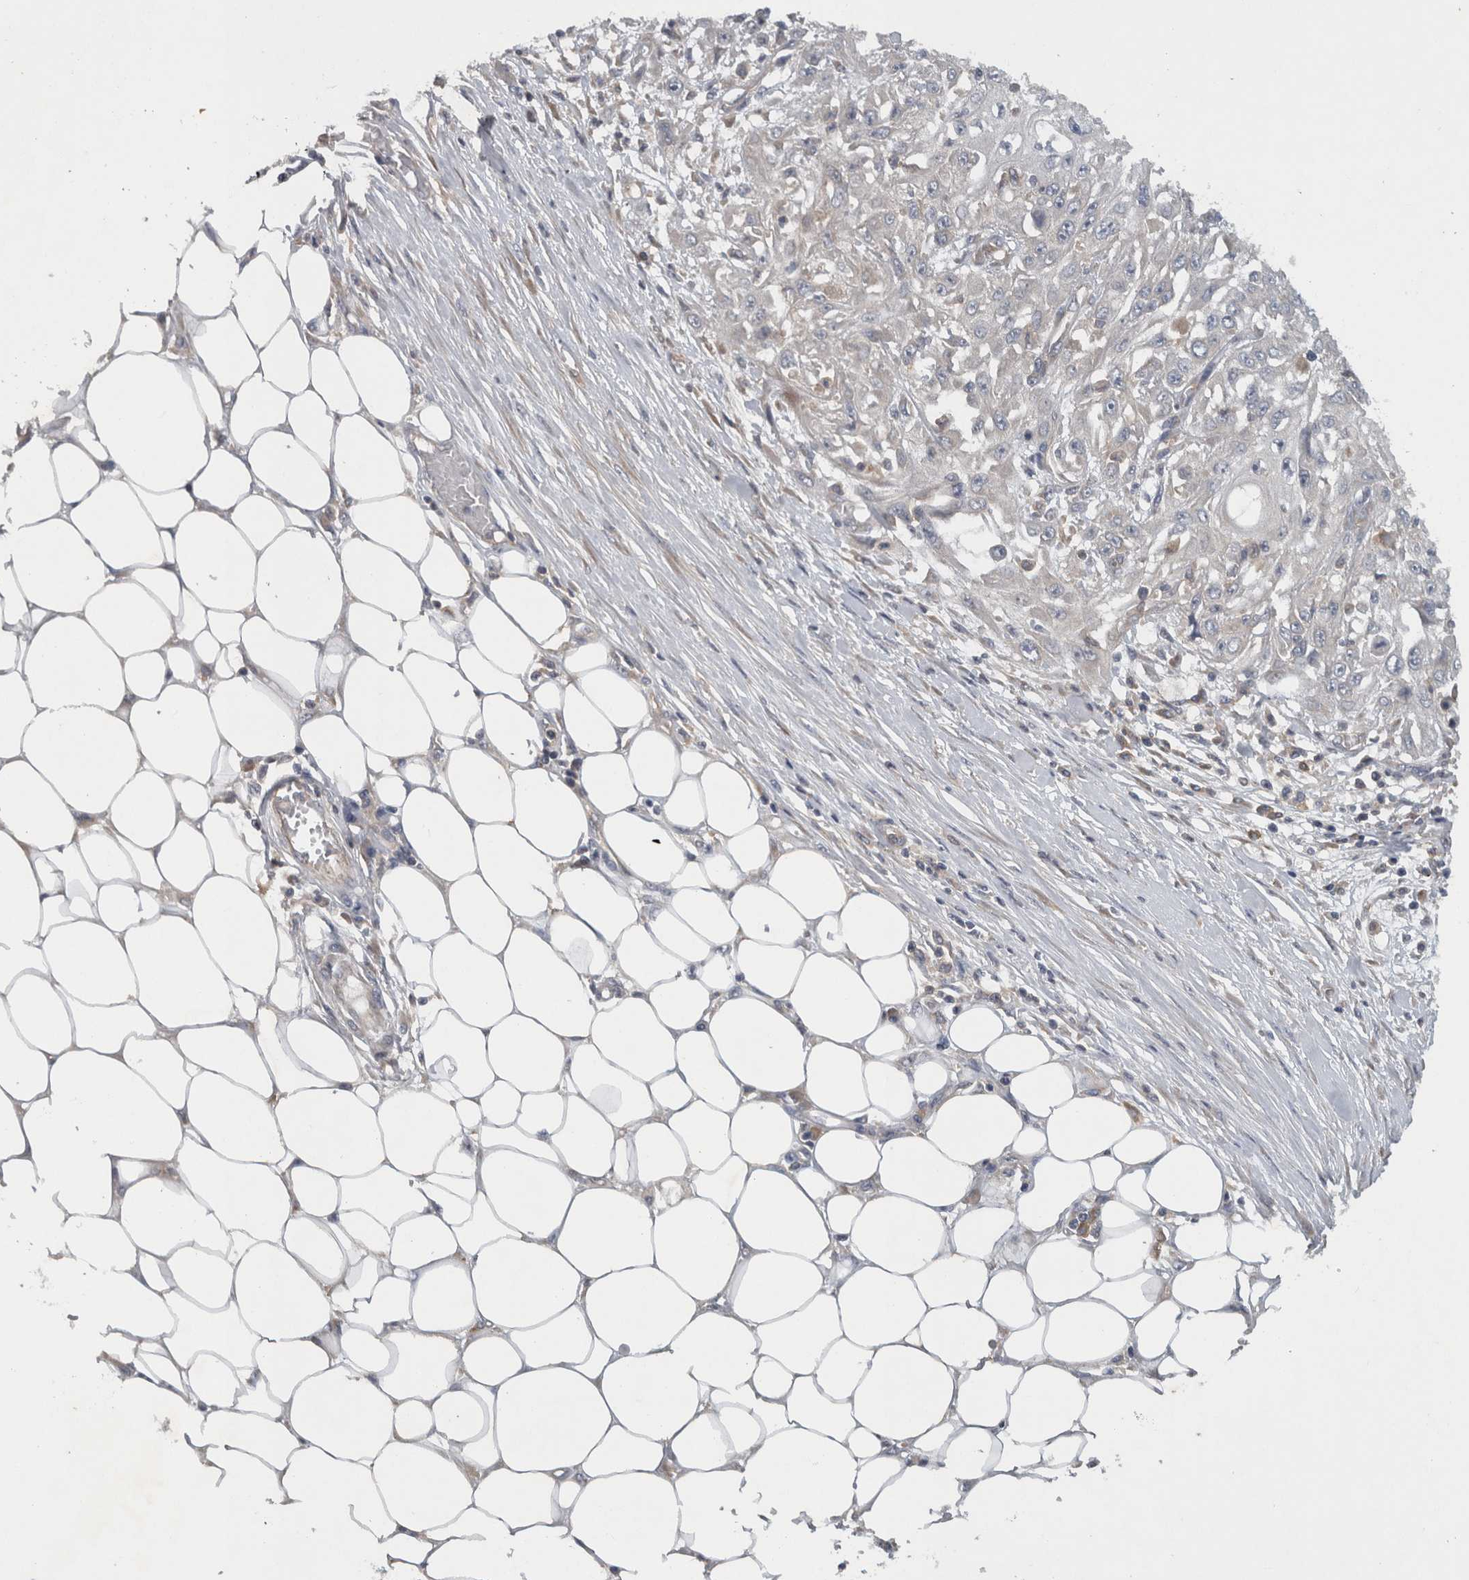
{"staining": {"intensity": "negative", "quantity": "none", "location": "none"}, "tissue": "skin cancer", "cell_type": "Tumor cells", "image_type": "cancer", "snomed": [{"axis": "morphology", "description": "Squamous cell carcinoma, NOS"}, {"axis": "morphology", "description": "Squamous cell carcinoma, metastatic, NOS"}, {"axis": "topography", "description": "Skin"}, {"axis": "topography", "description": "Lymph node"}], "caption": "This is an immunohistochemistry micrograph of human skin cancer (metastatic squamous cell carcinoma). There is no staining in tumor cells.", "gene": "SCARA5", "patient": {"sex": "male", "age": 75}}